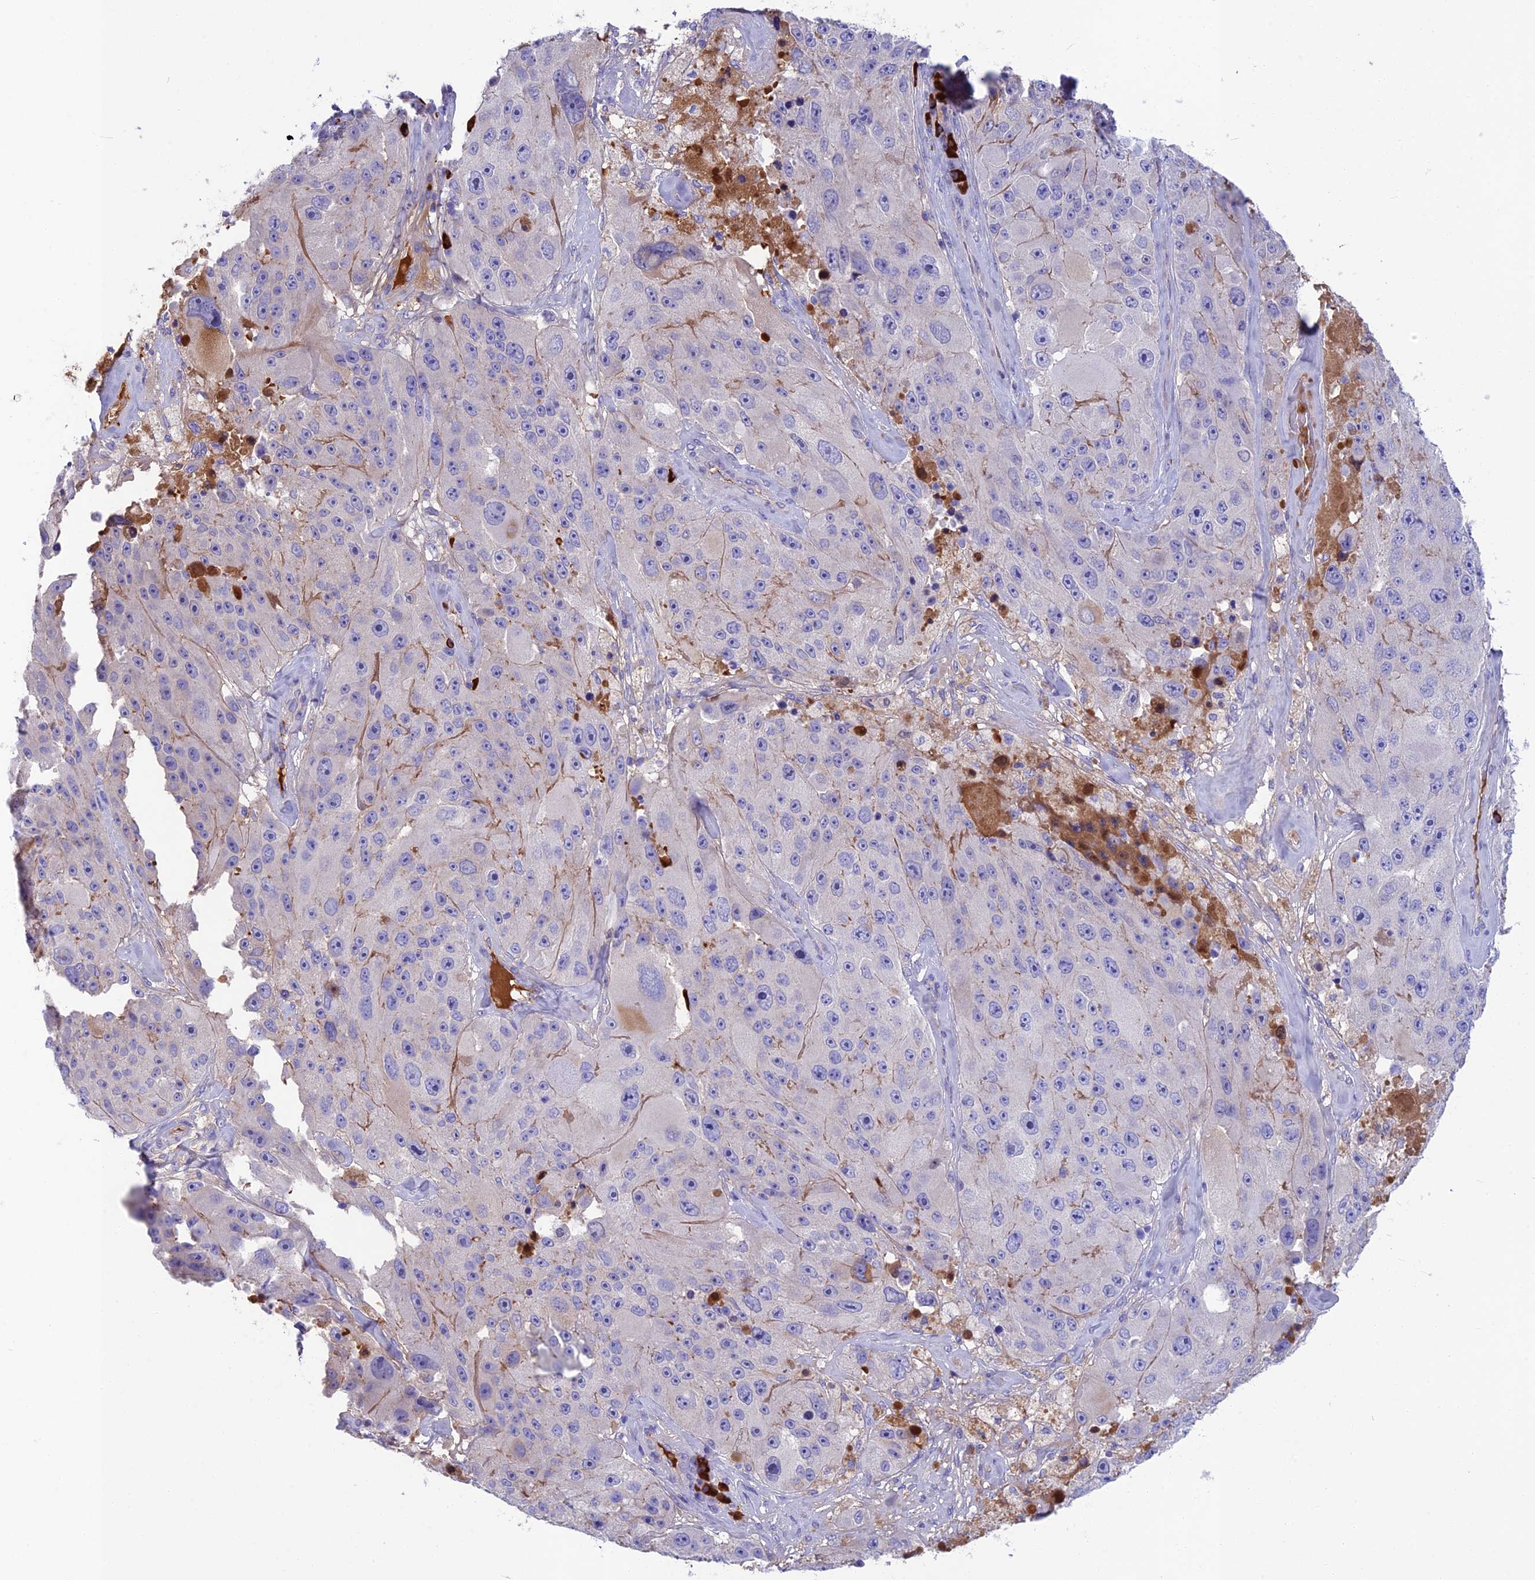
{"staining": {"intensity": "negative", "quantity": "none", "location": "none"}, "tissue": "melanoma", "cell_type": "Tumor cells", "image_type": "cancer", "snomed": [{"axis": "morphology", "description": "Malignant melanoma, Metastatic site"}, {"axis": "topography", "description": "Lymph node"}], "caption": "DAB immunohistochemical staining of melanoma demonstrates no significant positivity in tumor cells.", "gene": "SNAP91", "patient": {"sex": "male", "age": 62}}